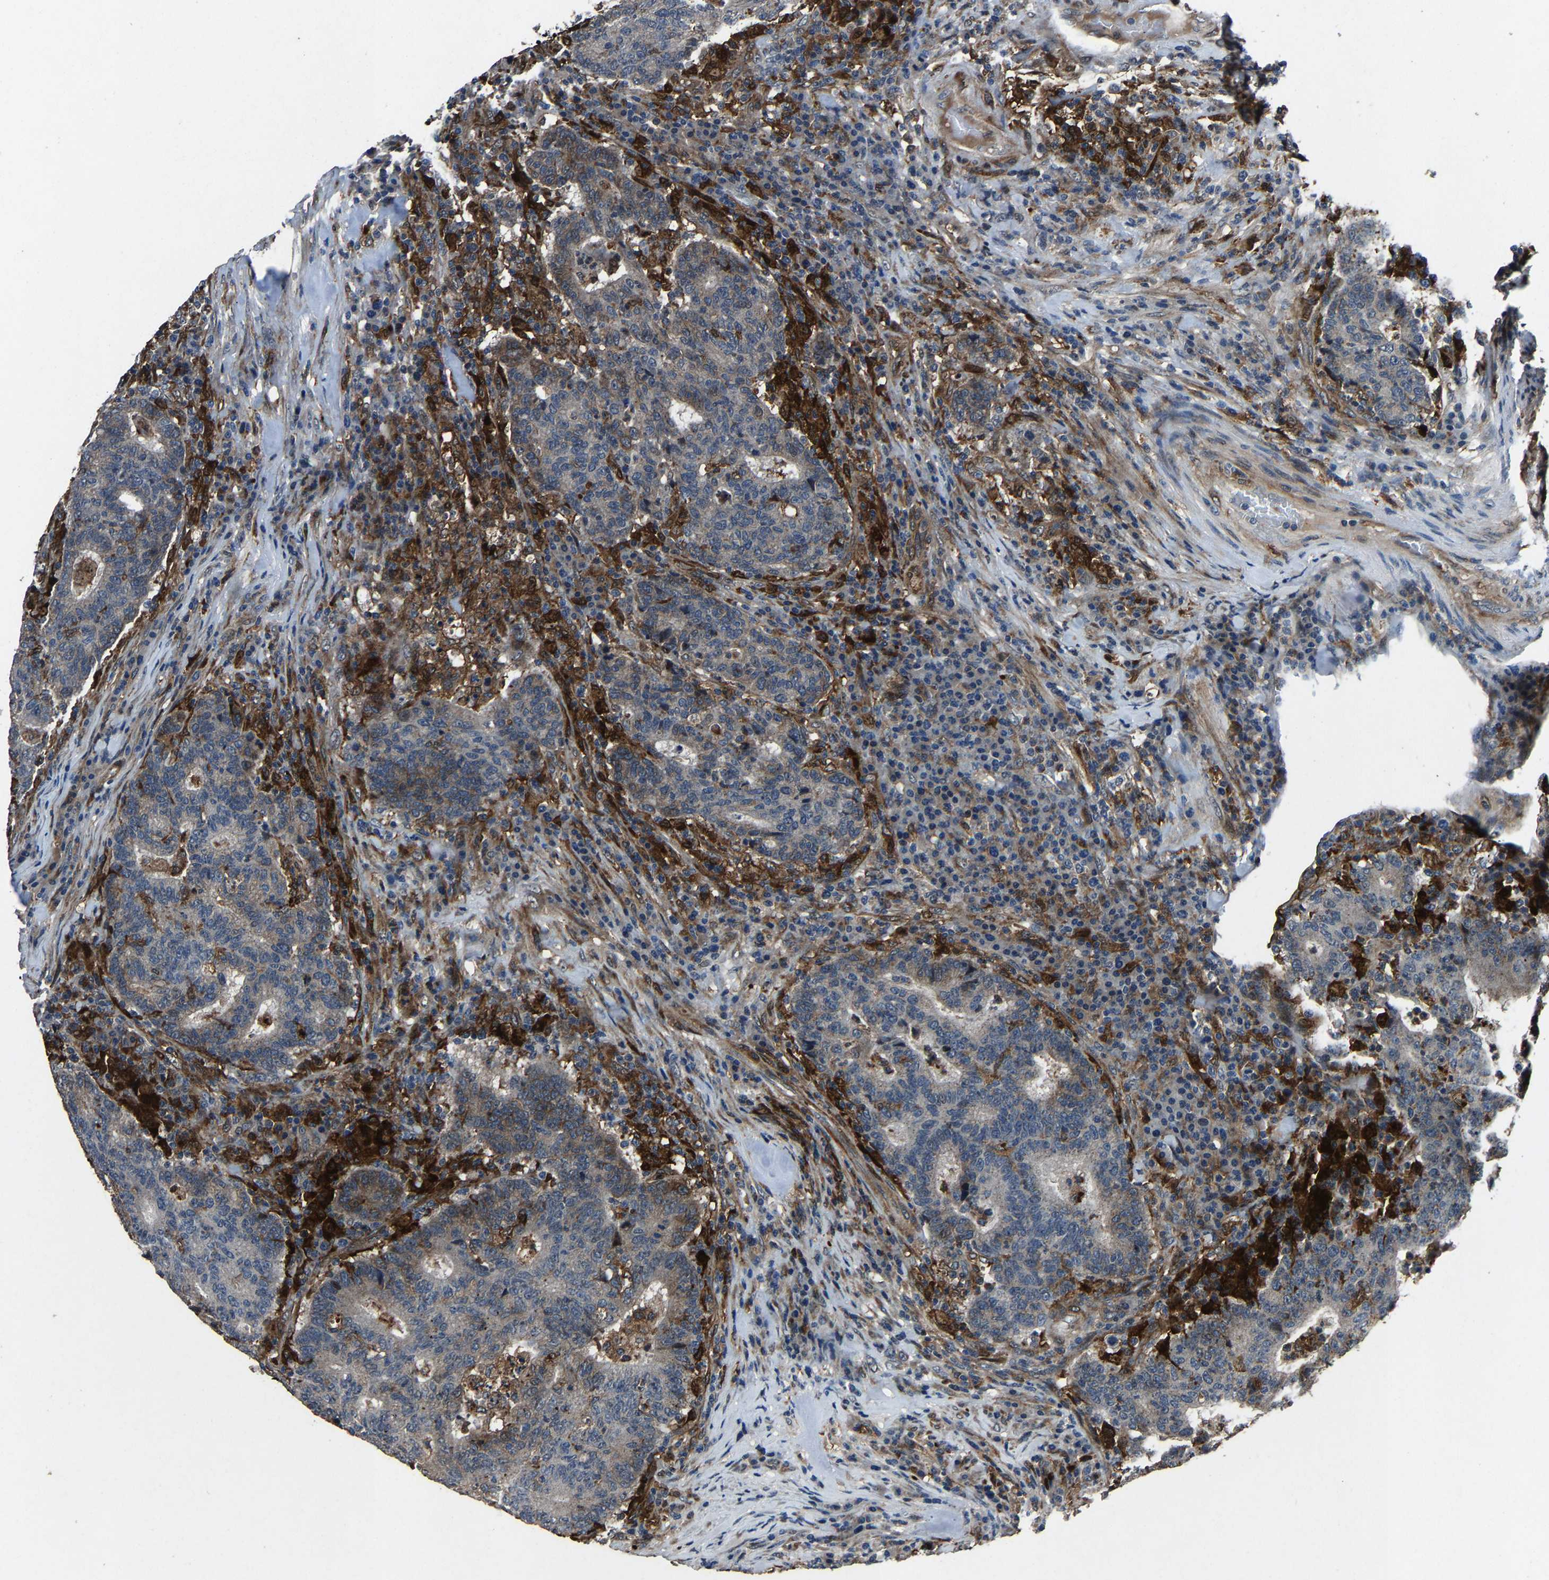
{"staining": {"intensity": "moderate", "quantity": "25%-75%", "location": "cytoplasmic/membranous"}, "tissue": "colorectal cancer", "cell_type": "Tumor cells", "image_type": "cancer", "snomed": [{"axis": "morphology", "description": "Adenocarcinoma, NOS"}, {"axis": "topography", "description": "Colon"}], "caption": "There is medium levels of moderate cytoplasmic/membranous staining in tumor cells of colorectal adenocarcinoma, as demonstrated by immunohistochemical staining (brown color).", "gene": "PCNX2", "patient": {"sex": "female", "age": 75}}